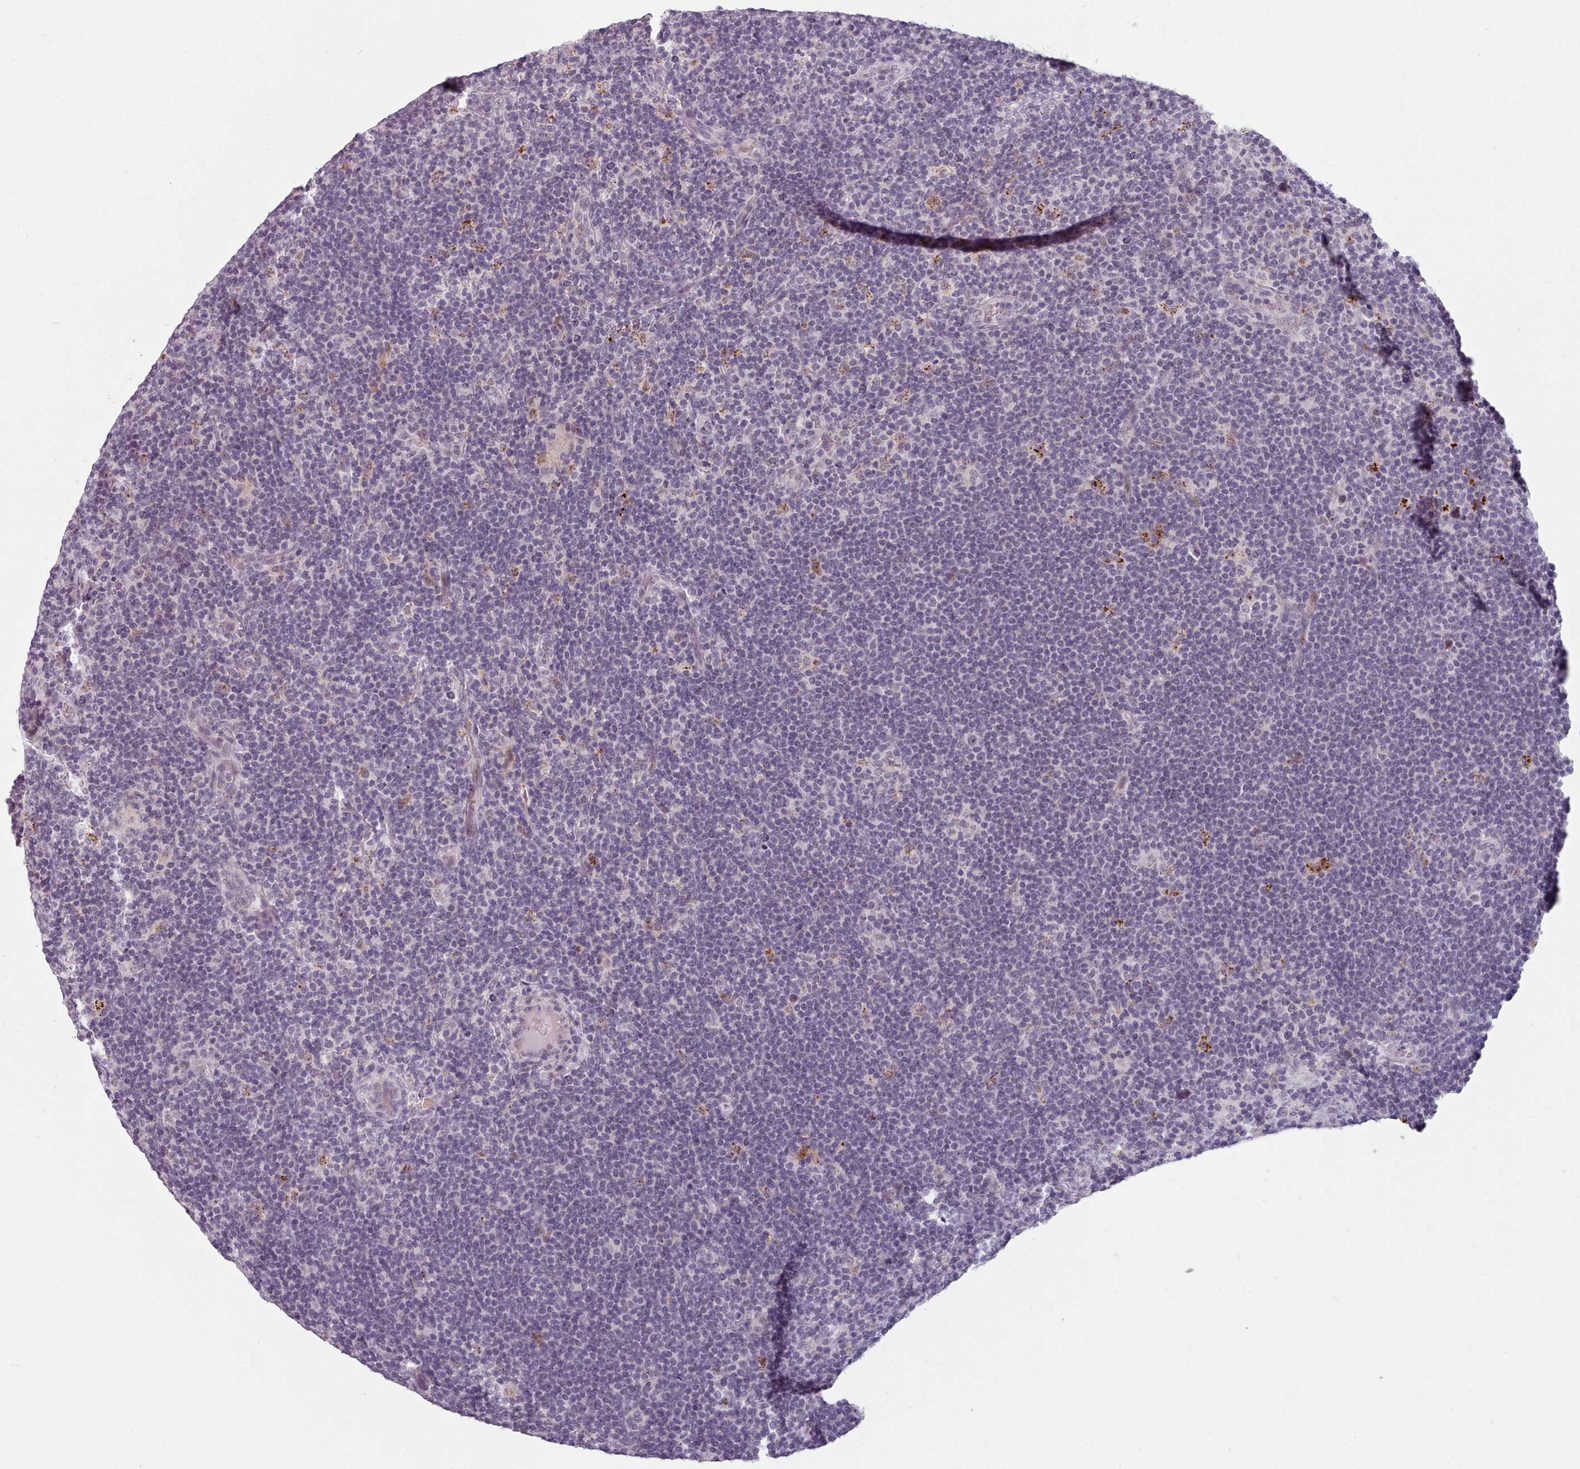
{"staining": {"intensity": "negative", "quantity": "none", "location": "none"}, "tissue": "lymphoma", "cell_type": "Tumor cells", "image_type": "cancer", "snomed": [{"axis": "morphology", "description": "Hodgkin's disease, NOS"}, {"axis": "topography", "description": "Lymph node"}], "caption": "Immunohistochemical staining of lymphoma shows no significant positivity in tumor cells. (DAB (3,3'-diaminobenzidine) immunohistochemistry (IHC) with hematoxylin counter stain).", "gene": "PBX4", "patient": {"sex": "female", "age": 57}}